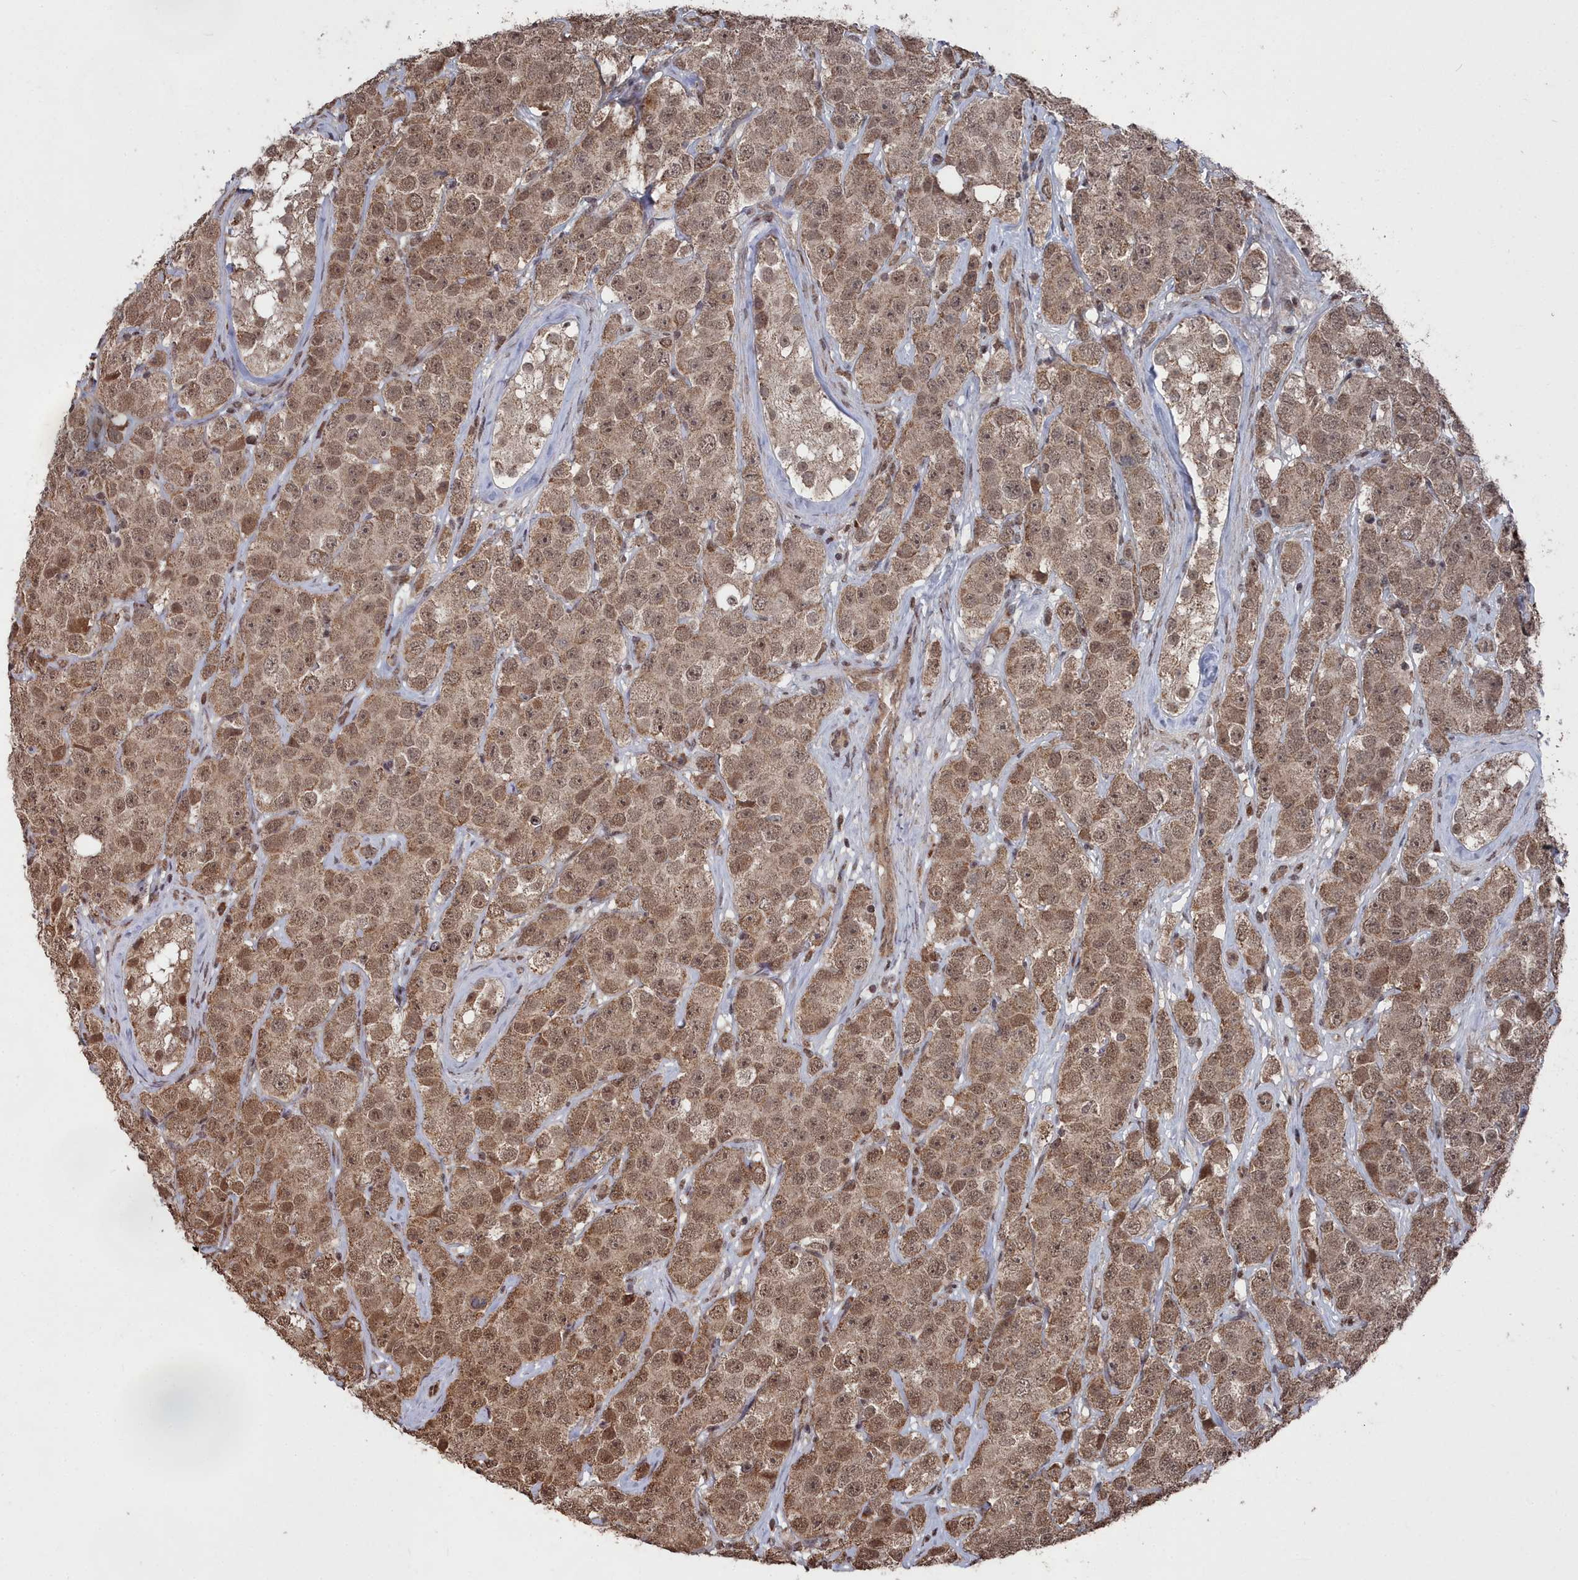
{"staining": {"intensity": "moderate", "quantity": ">75%", "location": "nuclear"}, "tissue": "testis cancer", "cell_type": "Tumor cells", "image_type": "cancer", "snomed": [{"axis": "morphology", "description": "Seminoma, NOS"}, {"axis": "topography", "description": "Testis"}], "caption": "Immunohistochemical staining of human testis cancer exhibits medium levels of moderate nuclear positivity in approximately >75% of tumor cells. Using DAB (brown) and hematoxylin (blue) stains, captured at high magnification using brightfield microscopy.", "gene": "CCNP", "patient": {"sex": "male", "age": 28}}